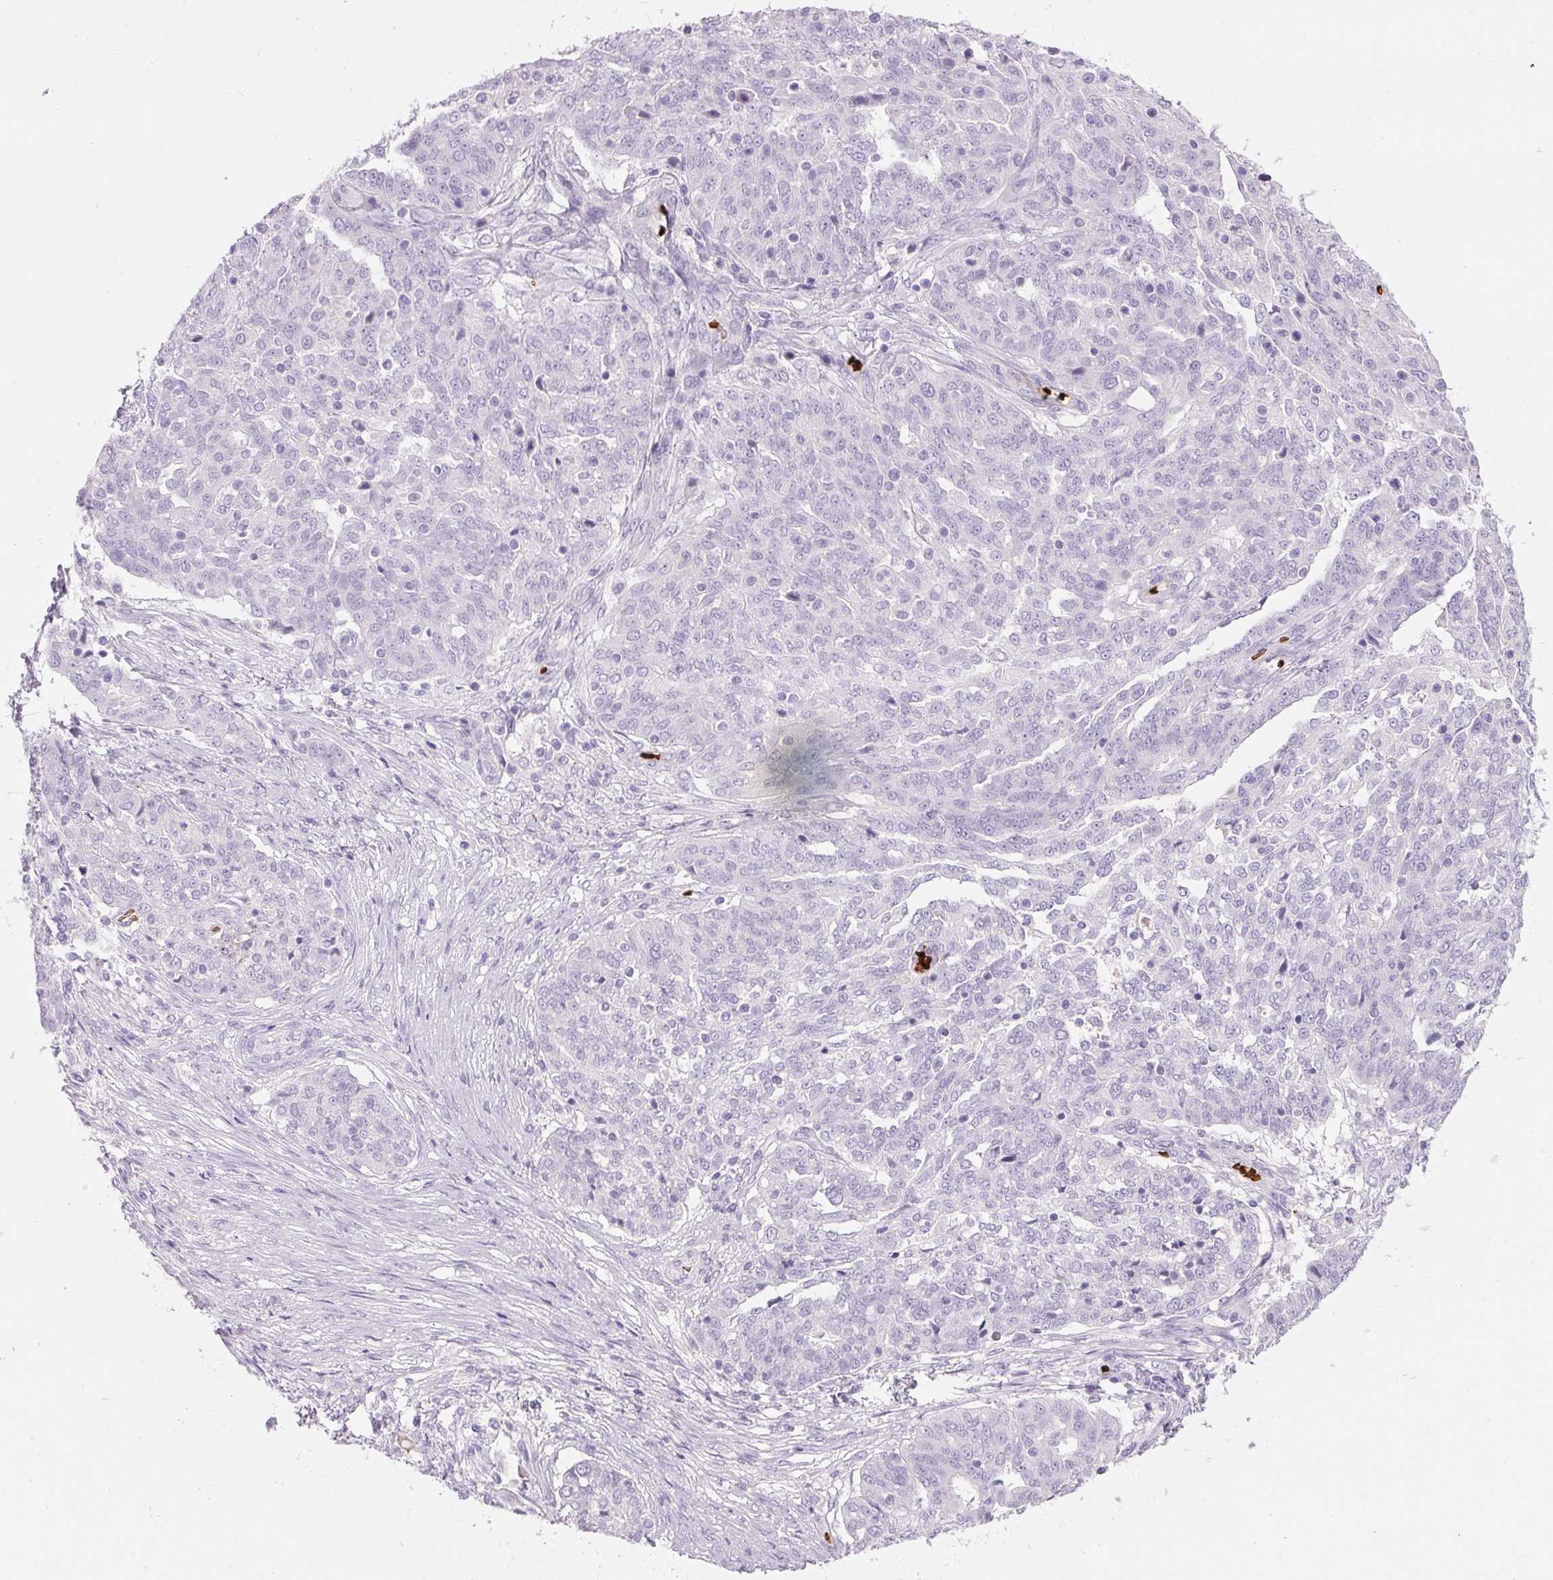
{"staining": {"intensity": "negative", "quantity": "none", "location": "none"}, "tissue": "ovarian cancer", "cell_type": "Tumor cells", "image_type": "cancer", "snomed": [{"axis": "morphology", "description": "Cystadenocarcinoma, serous, NOS"}, {"axis": "topography", "description": "Ovary"}], "caption": "A histopathology image of human ovarian serous cystadenocarcinoma is negative for staining in tumor cells.", "gene": "HBQ1", "patient": {"sex": "female", "age": 67}}